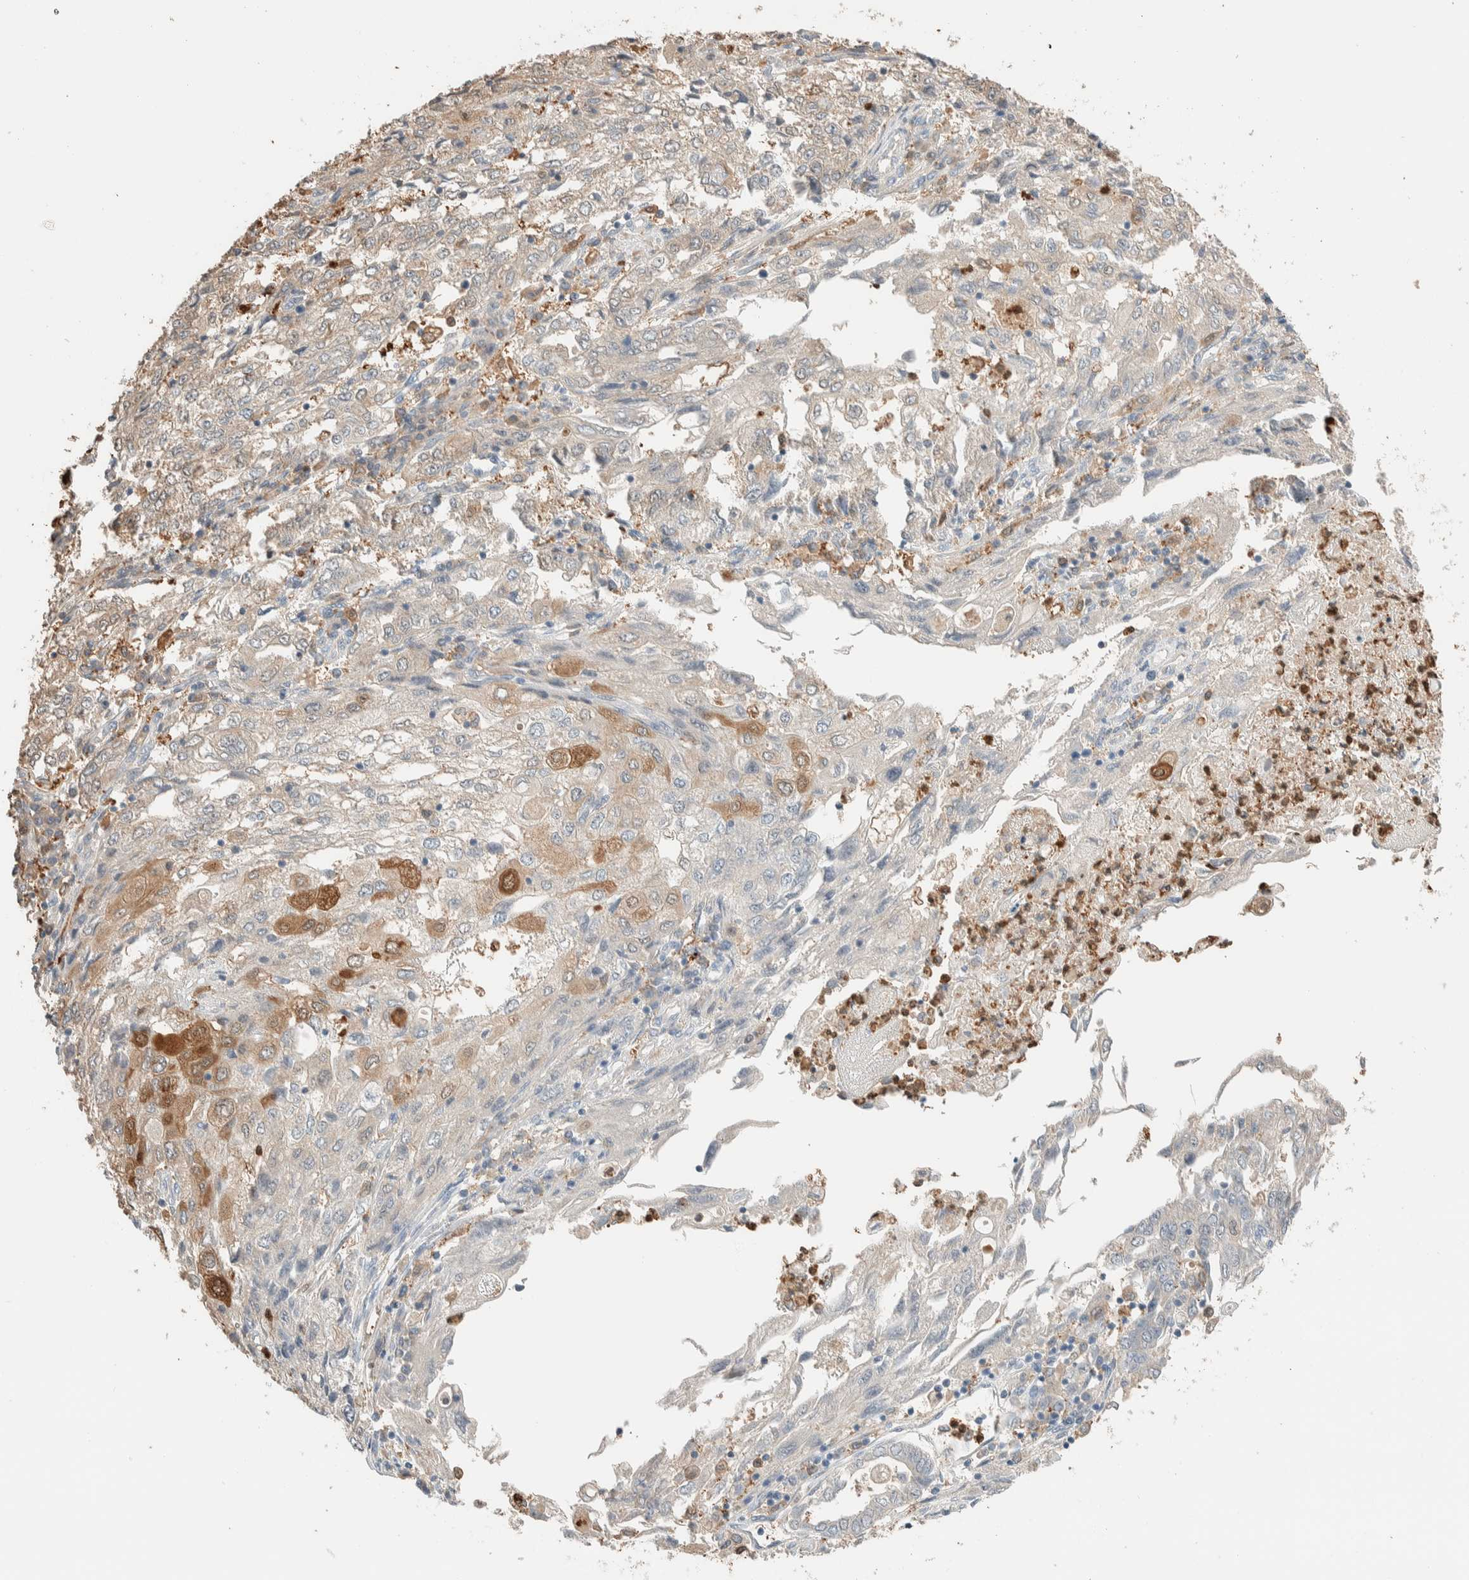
{"staining": {"intensity": "moderate", "quantity": "<25%", "location": "cytoplasmic/membranous,nuclear"}, "tissue": "endometrial cancer", "cell_type": "Tumor cells", "image_type": "cancer", "snomed": [{"axis": "morphology", "description": "Adenocarcinoma, NOS"}, {"axis": "topography", "description": "Endometrium"}], "caption": "Tumor cells exhibit low levels of moderate cytoplasmic/membranous and nuclear expression in about <25% of cells in human endometrial cancer.", "gene": "SETD4", "patient": {"sex": "female", "age": 49}}